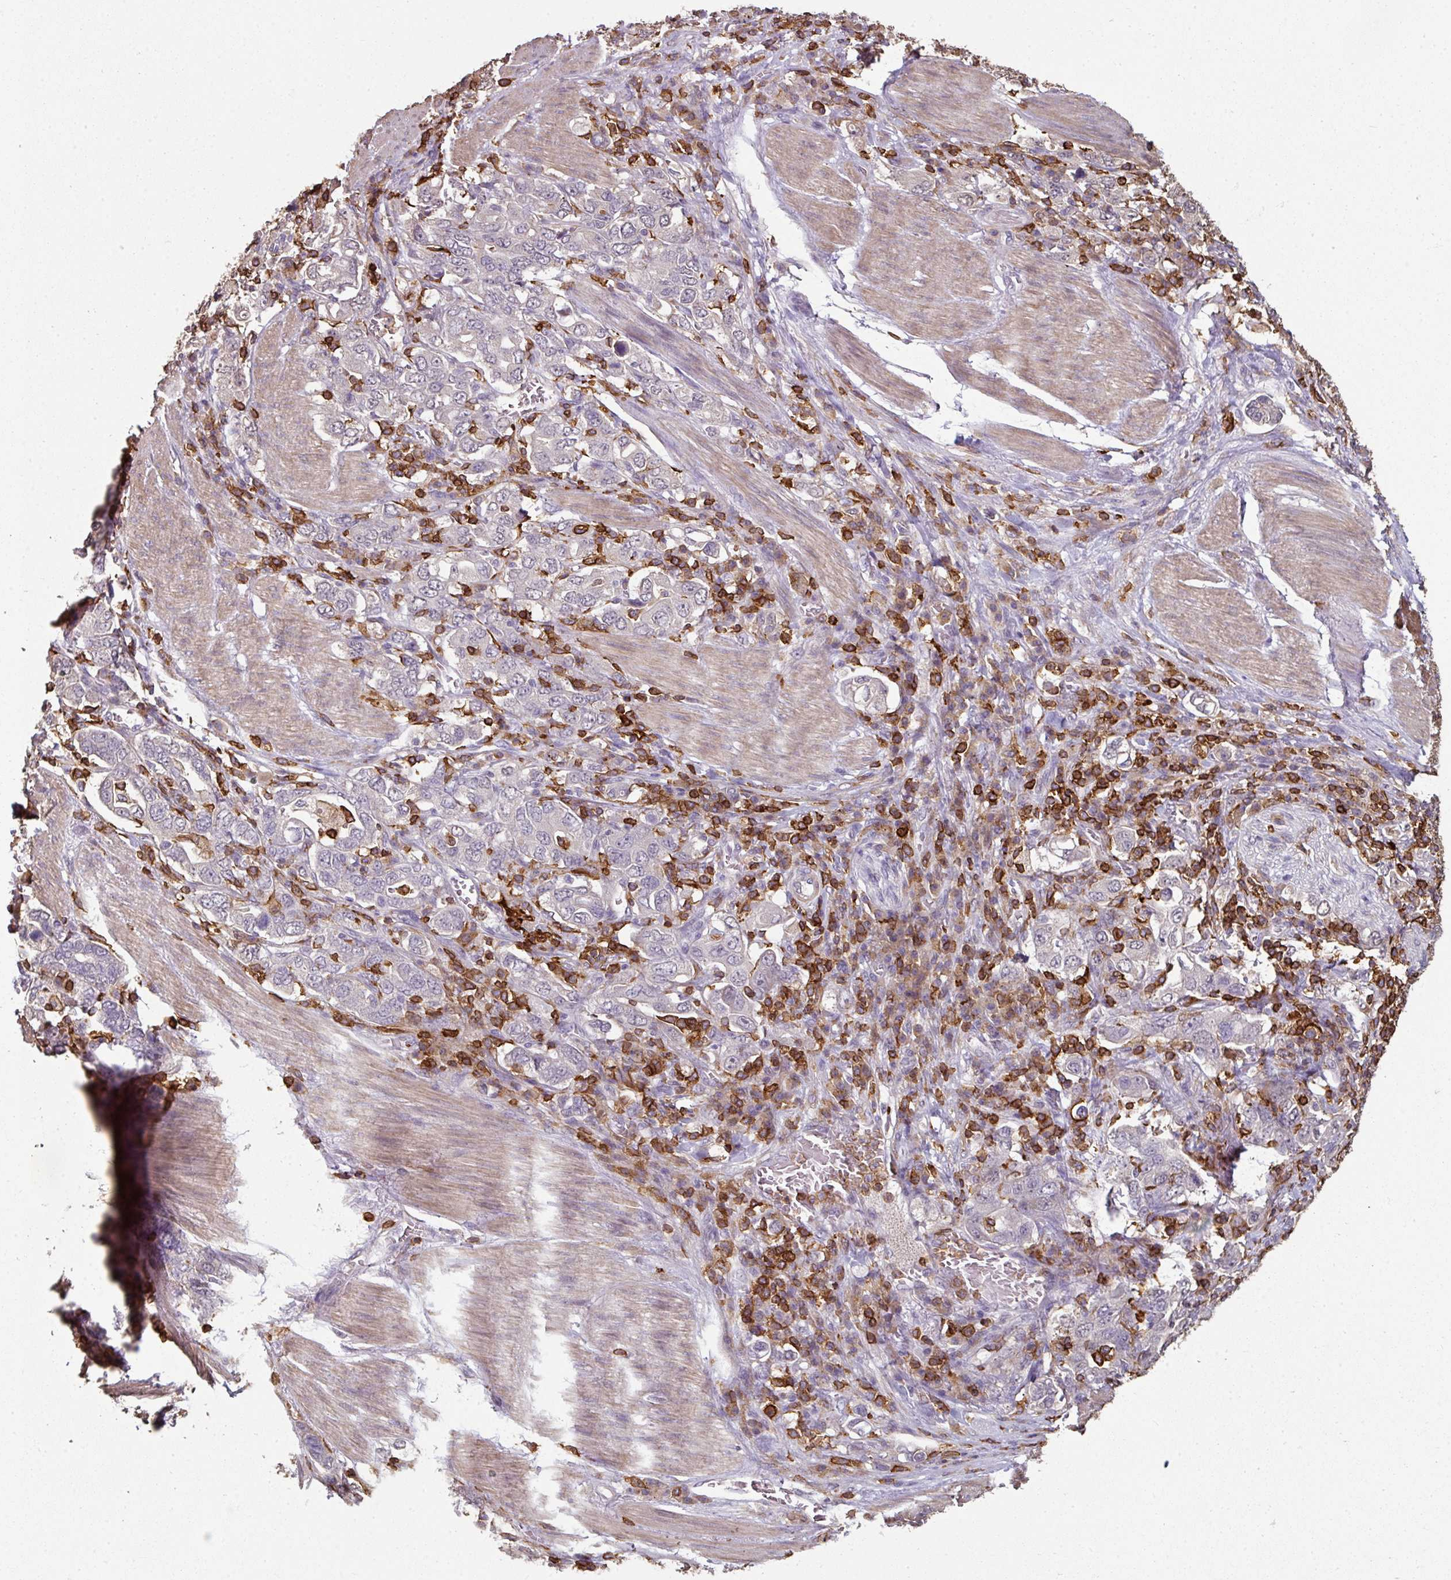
{"staining": {"intensity": "negative", "quantity": "none", "location": "none"}, "tissue": "stomach cancer", "cell_type": "Tumor cells", "image_type": "cancer", "snomed": [{"axis": "morphology", "description": "Adenocarcinoma, NOS"}, {"axis": "topography", "description": "Stomach, upper"}, {"axis": "topography", "description": "Stomach"}], "caption": "Immunohistochemistry (IHC) micrograph of neoplastic tissue: human stomach cancer stained with DAB (3,3'-diaminobenzidine) displays no significant protein staining in tumor cells.", "gene": "OLFML2B", "patient": {"sex": "male", "age": 62}}